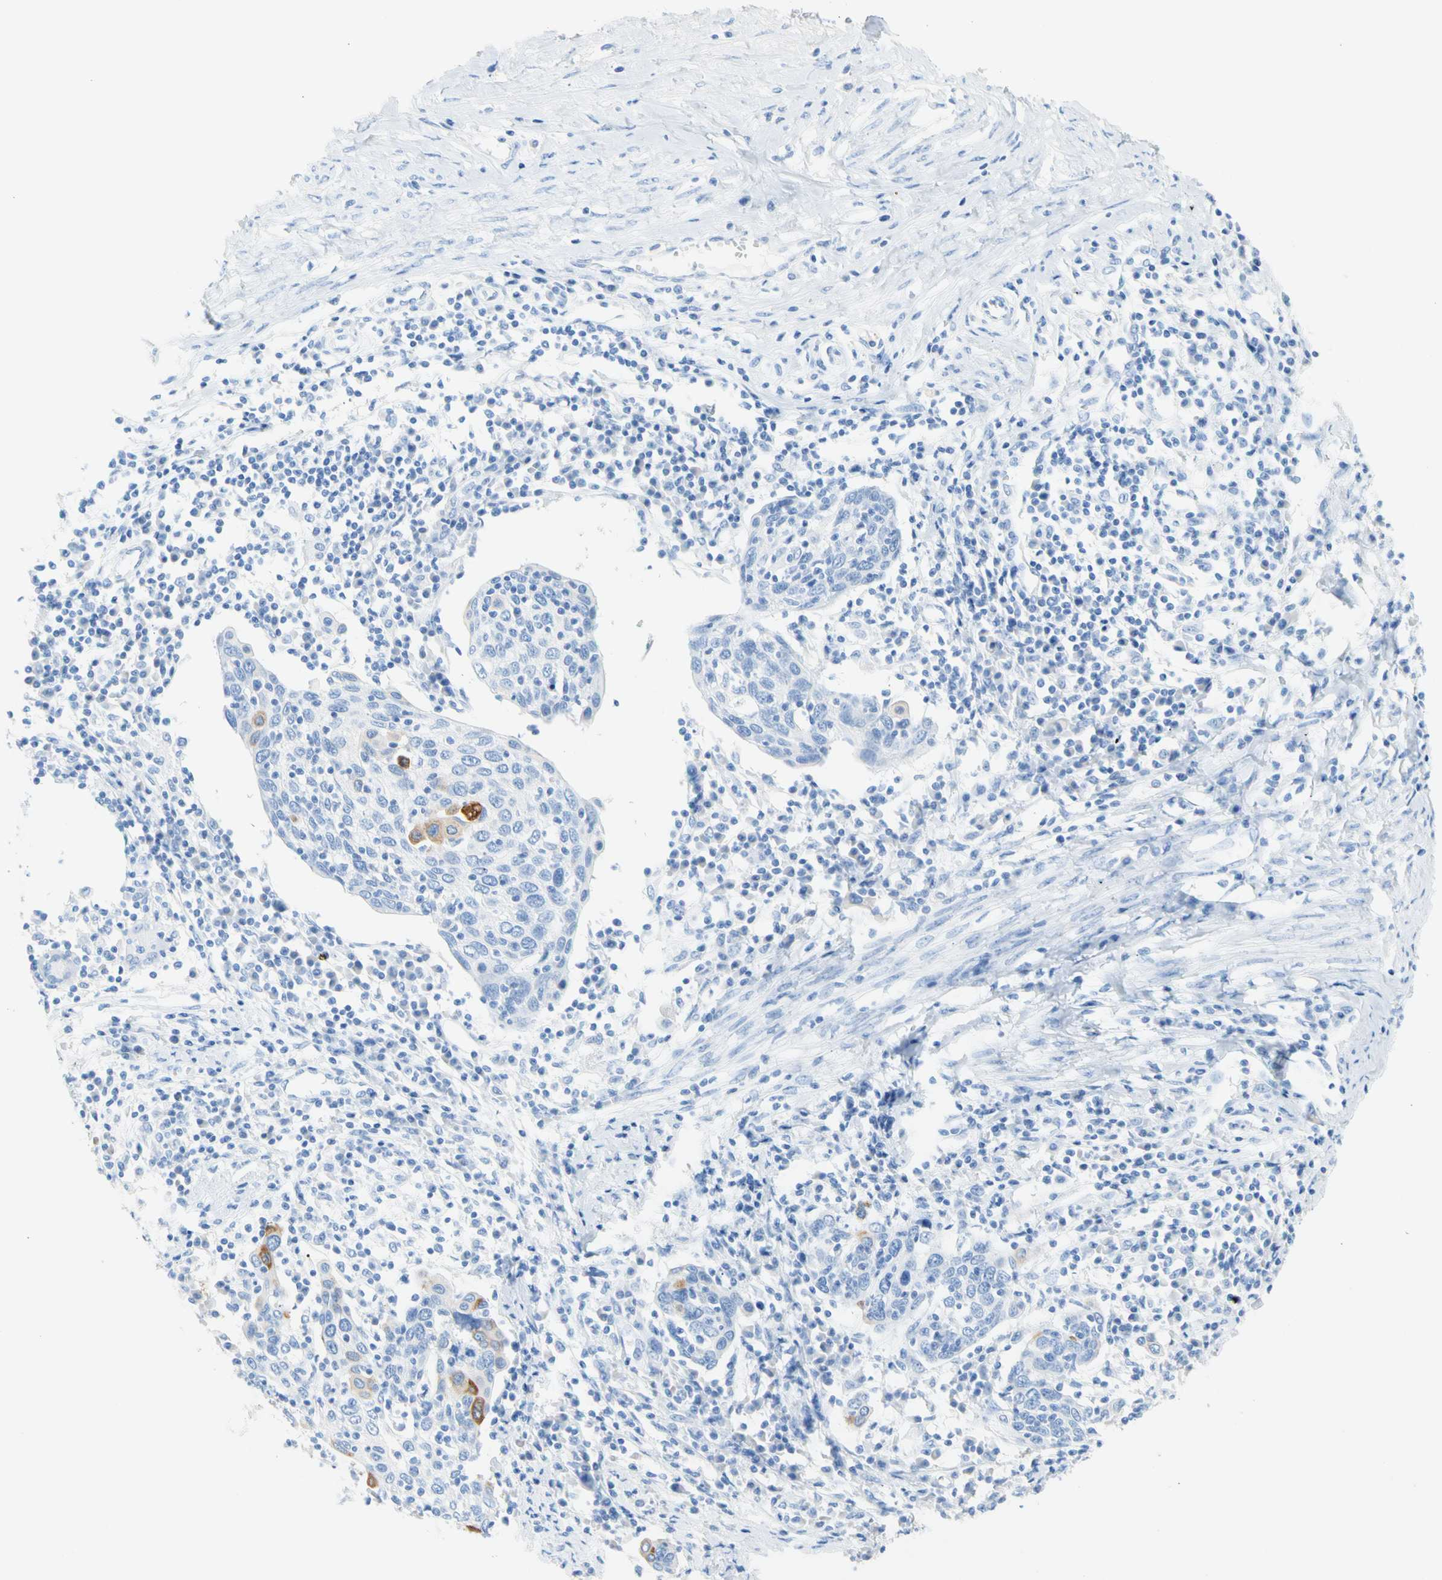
{"staining": {"intensity": "moderate", "quantity": "<25%", "location": "cytoplasmic/membranous"}, "tissue": "cervical cancer", "cell_type": "Tumor cells", "image_type": "cancer", "snomed": [{"axis": "morphology", "description": "Squamous cell carcinoma, NOS"}, {"axis": "topography", "description": "Cervix"}], "caption": "Immunohistochemical staining of cervical squamous cell carcinoma exhibits low levels of moderate cytoplasmic/membranous staining in approximately <25% of tumor cells. (DAB IHC with brightfield microscopy, high magnification).", "gene": "CEL", "patient": {"sex": "female", "age": 40}}